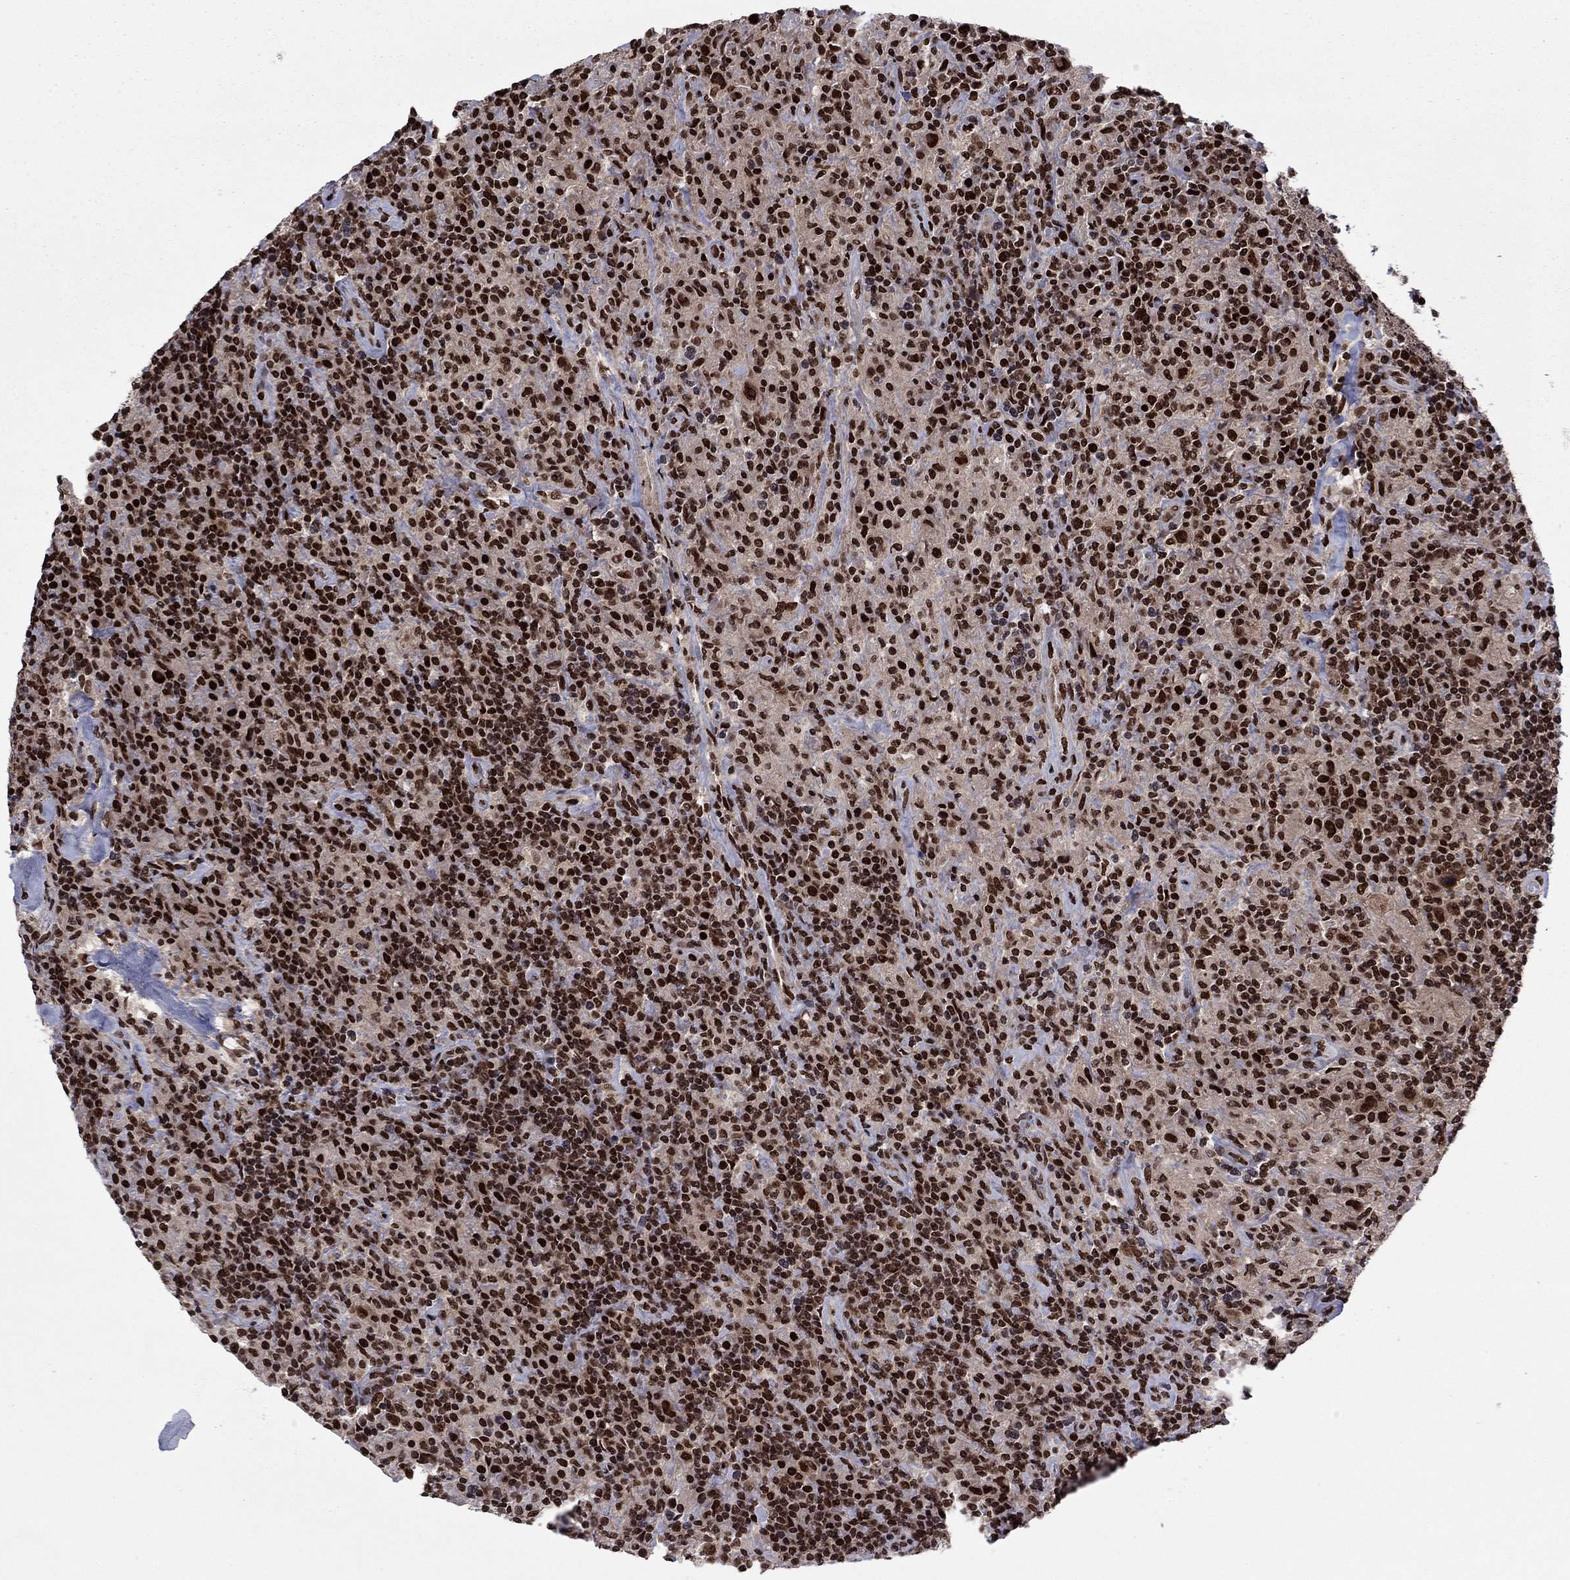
{"staining": {"intensity": "strong", "quantity": ">75%", "location": "nuclear"}, "tissue": "lymphoma", "cell_type": "Tumor cells", "image_type": "cancer", "snomed": [{"axis": "morphology", "description": "Hodgkin's disease, NOS"}, {"axis": "topography", "description": "Lymph node"}], "caption": "An immunohistochemistry micrograph of tumor tissue is shown. Protein staining in brown labels strong nuclear positivity in Hodgkin's disease within tumor cells. The staining was performed using DAB, with brown indicating positive protein expression. Nuclei are stained blue with hematoxylin.", "gene": "USP54", "patient": {"sex": "male", "age": 70}}